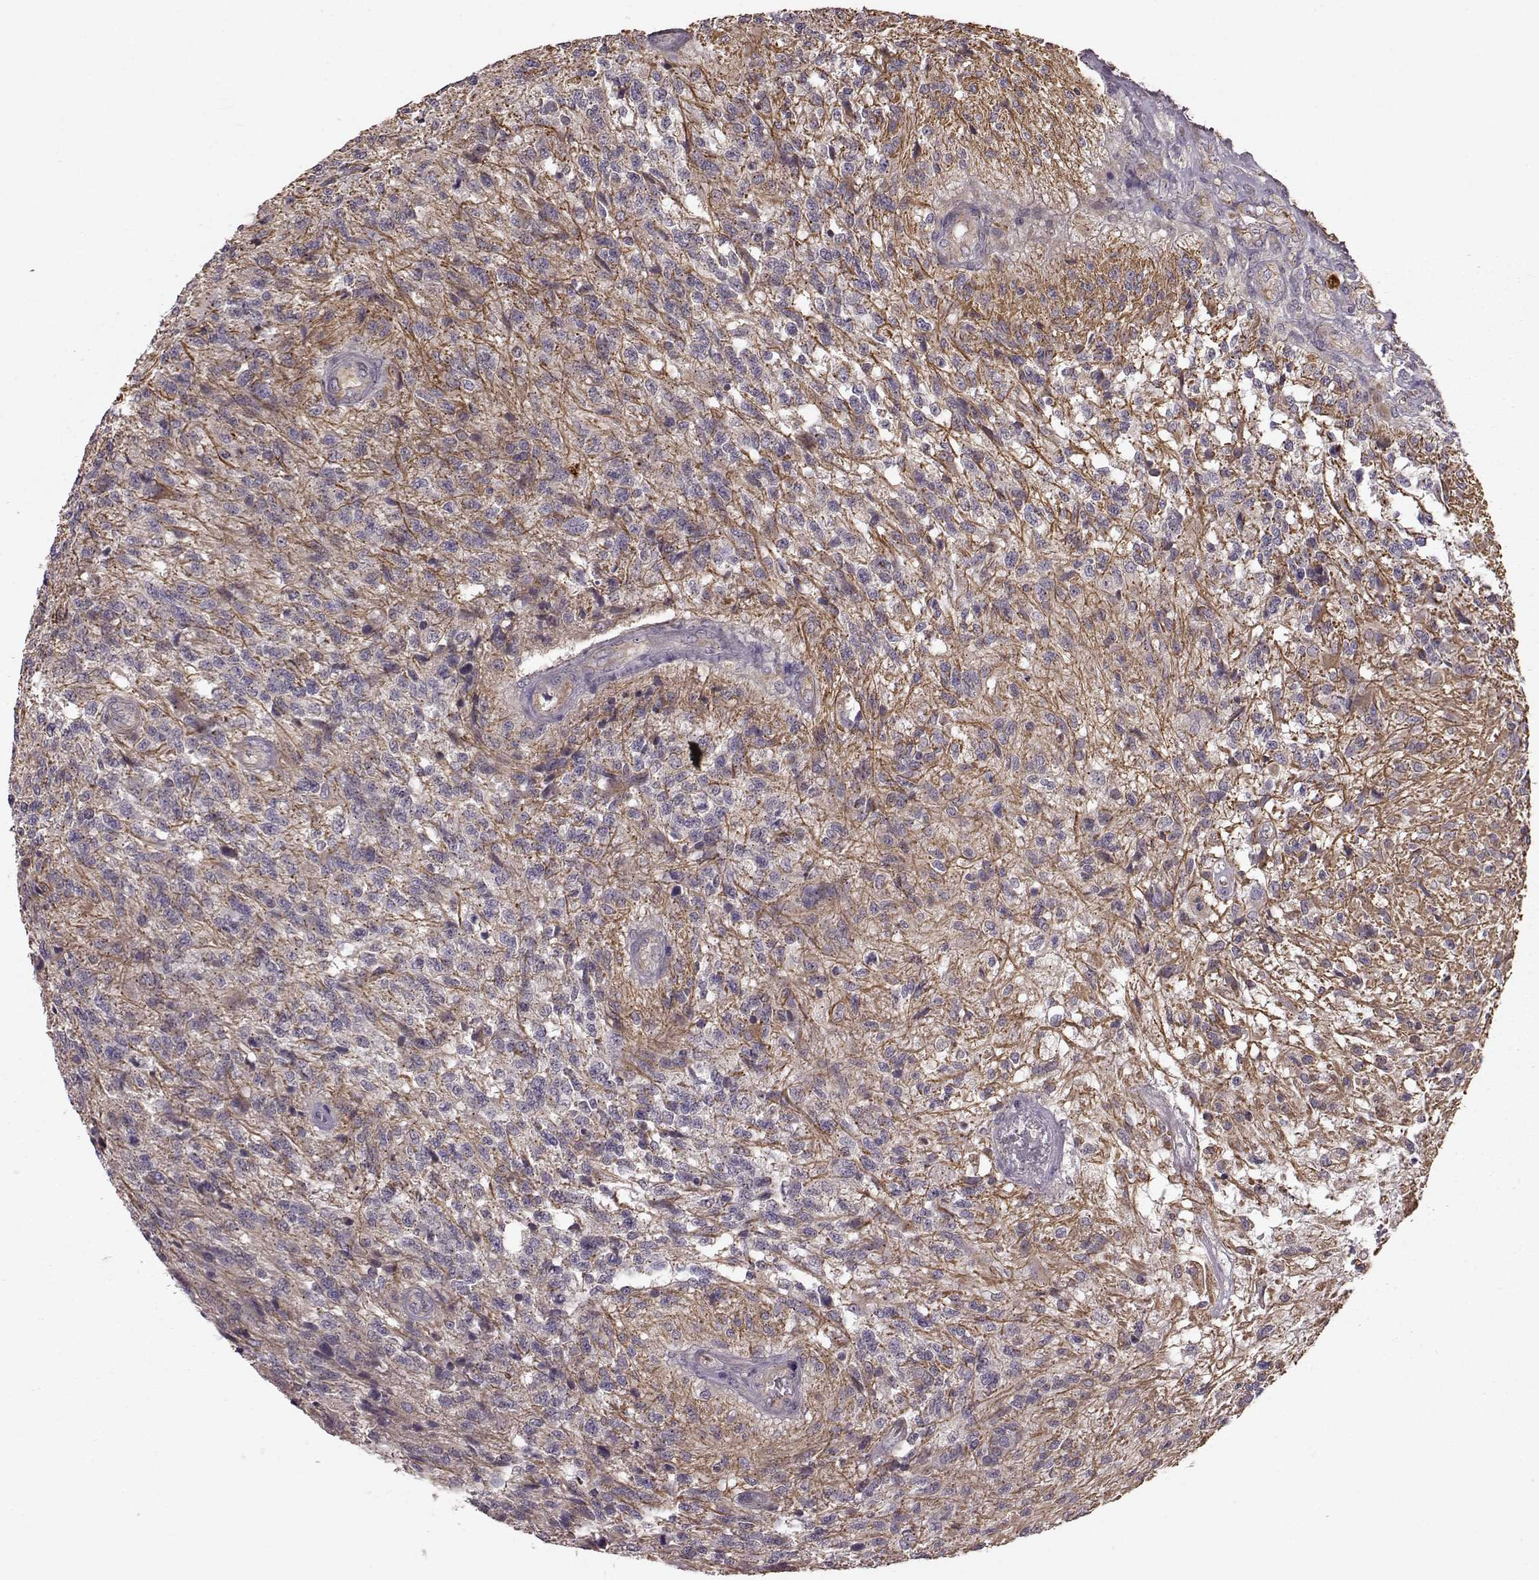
{"staining": {"intensity": "negative", "quantity": "none", "location": "none"}, "tissue": "glioma", "cell_type": "Tumor cells", "image_type": "cancer", "snomed": [{"axis": "morphology", "description": "Glioma, malignant, High grade"}, {"axis": "topography", "description": "Brain"}], "caption": "IHC histopathology image of high-grade glioma (malignant) stained for a protein (brown), which displays no expression in tumor cells.", "gene": "NTF3", "patient": {"sex": "male", "age": 56}}